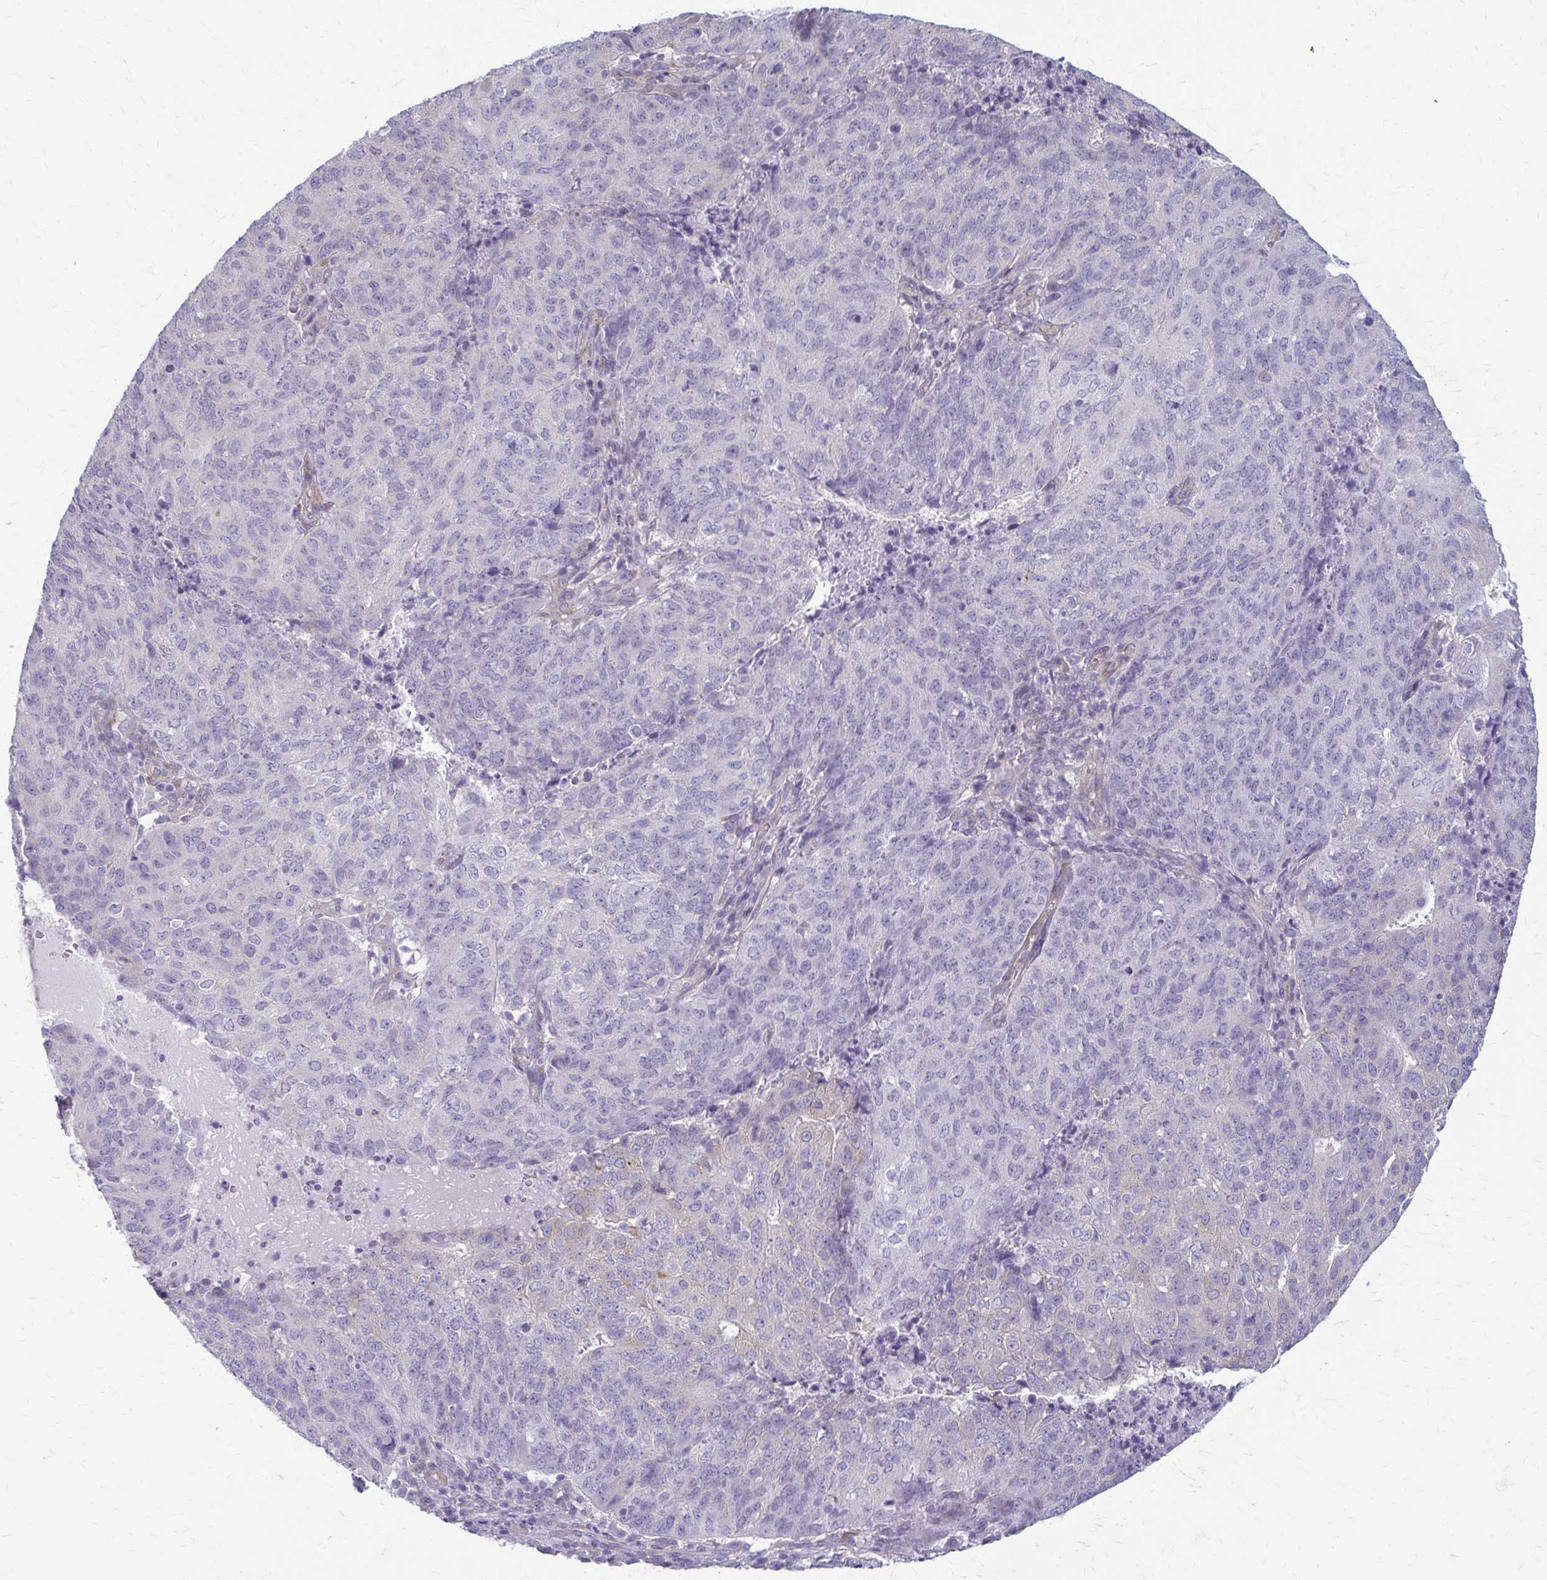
{"staining": {"intensity": "negative", "quantity": "none", "location": "none"}, "tissue": "endometrial cancer", "cell_type": "Tumor cells", "image_type": "cancer", "snomed": [{"axis": "morphology", "description": "Adenocarcinoma, NOS"}, {"axis": "topography", "description": "Endometrium"}], "caption": "Human endometrial adenocarcinoma stained for a protein using immunohistochemistry (IHC) reveals no staining in tumor cells.", "gene": "DEPP1", "patient": {"sex": "female", "age": 82}}